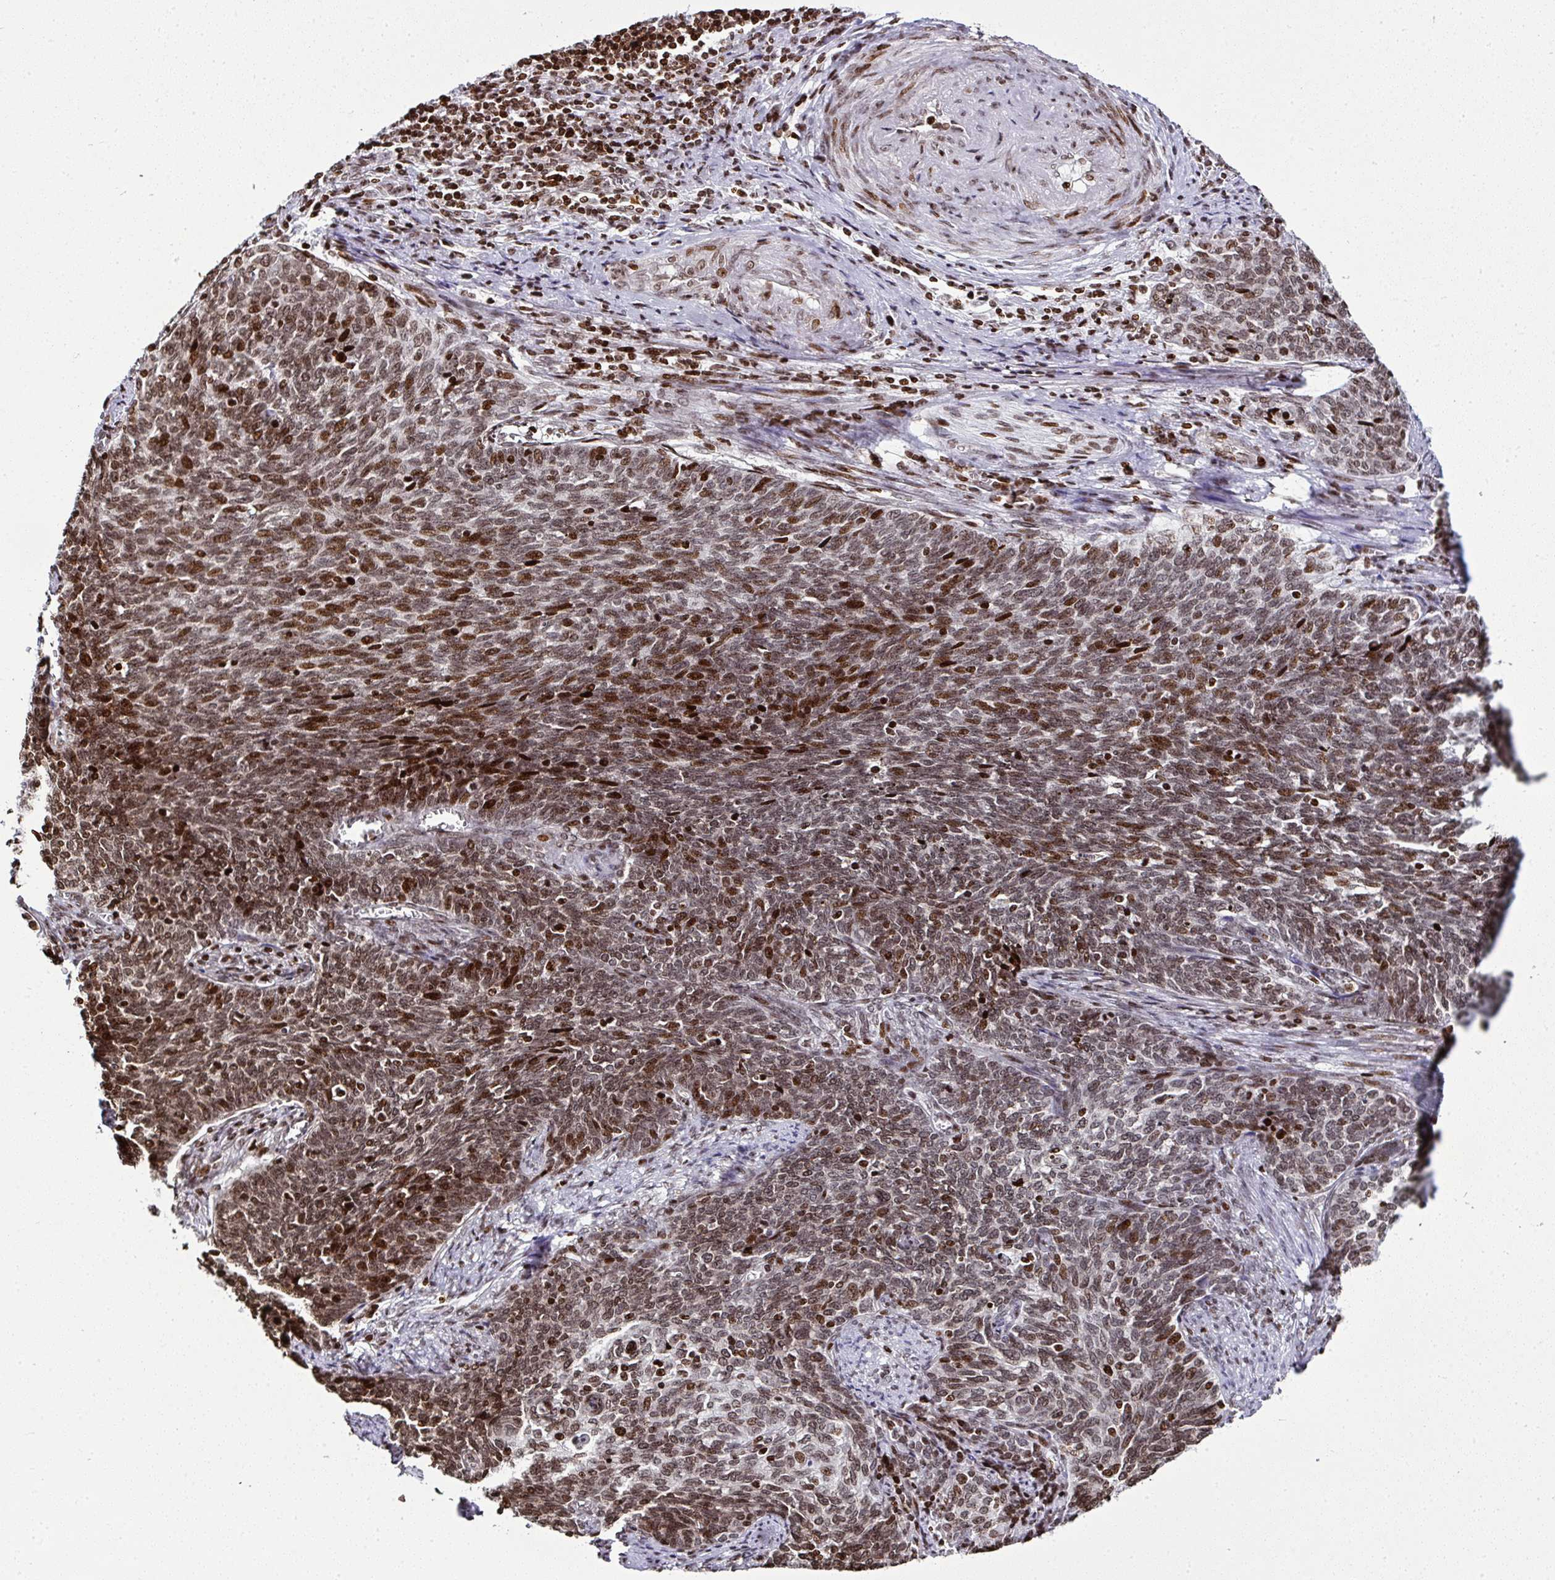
{"staining": {"intensity": "moderate", "quantity": ">75%", "location": "nuclear"}, "tissue": "cervical cancer", "cell_type": "Tumor cells", "image_type": "cancer", "snomed": [{"axis": "morphology", "description": "Squamous cell carcinoma, NOS"}, {"axis": "topography", "description": "Cervix"}], "caption": "IHC staining of cervical squamous cell carcinoma, which exhibits medium levels of moderate nuclear staining in about >75% of tumor cells indicating moderate nuclear protein expression. The staining was performed using DAB (brown) for protein detection and nuclei were counterstained in hematoxylin (blue).", "gene": "RASL11A", "patient": {"sex": "female", "age": 39}}